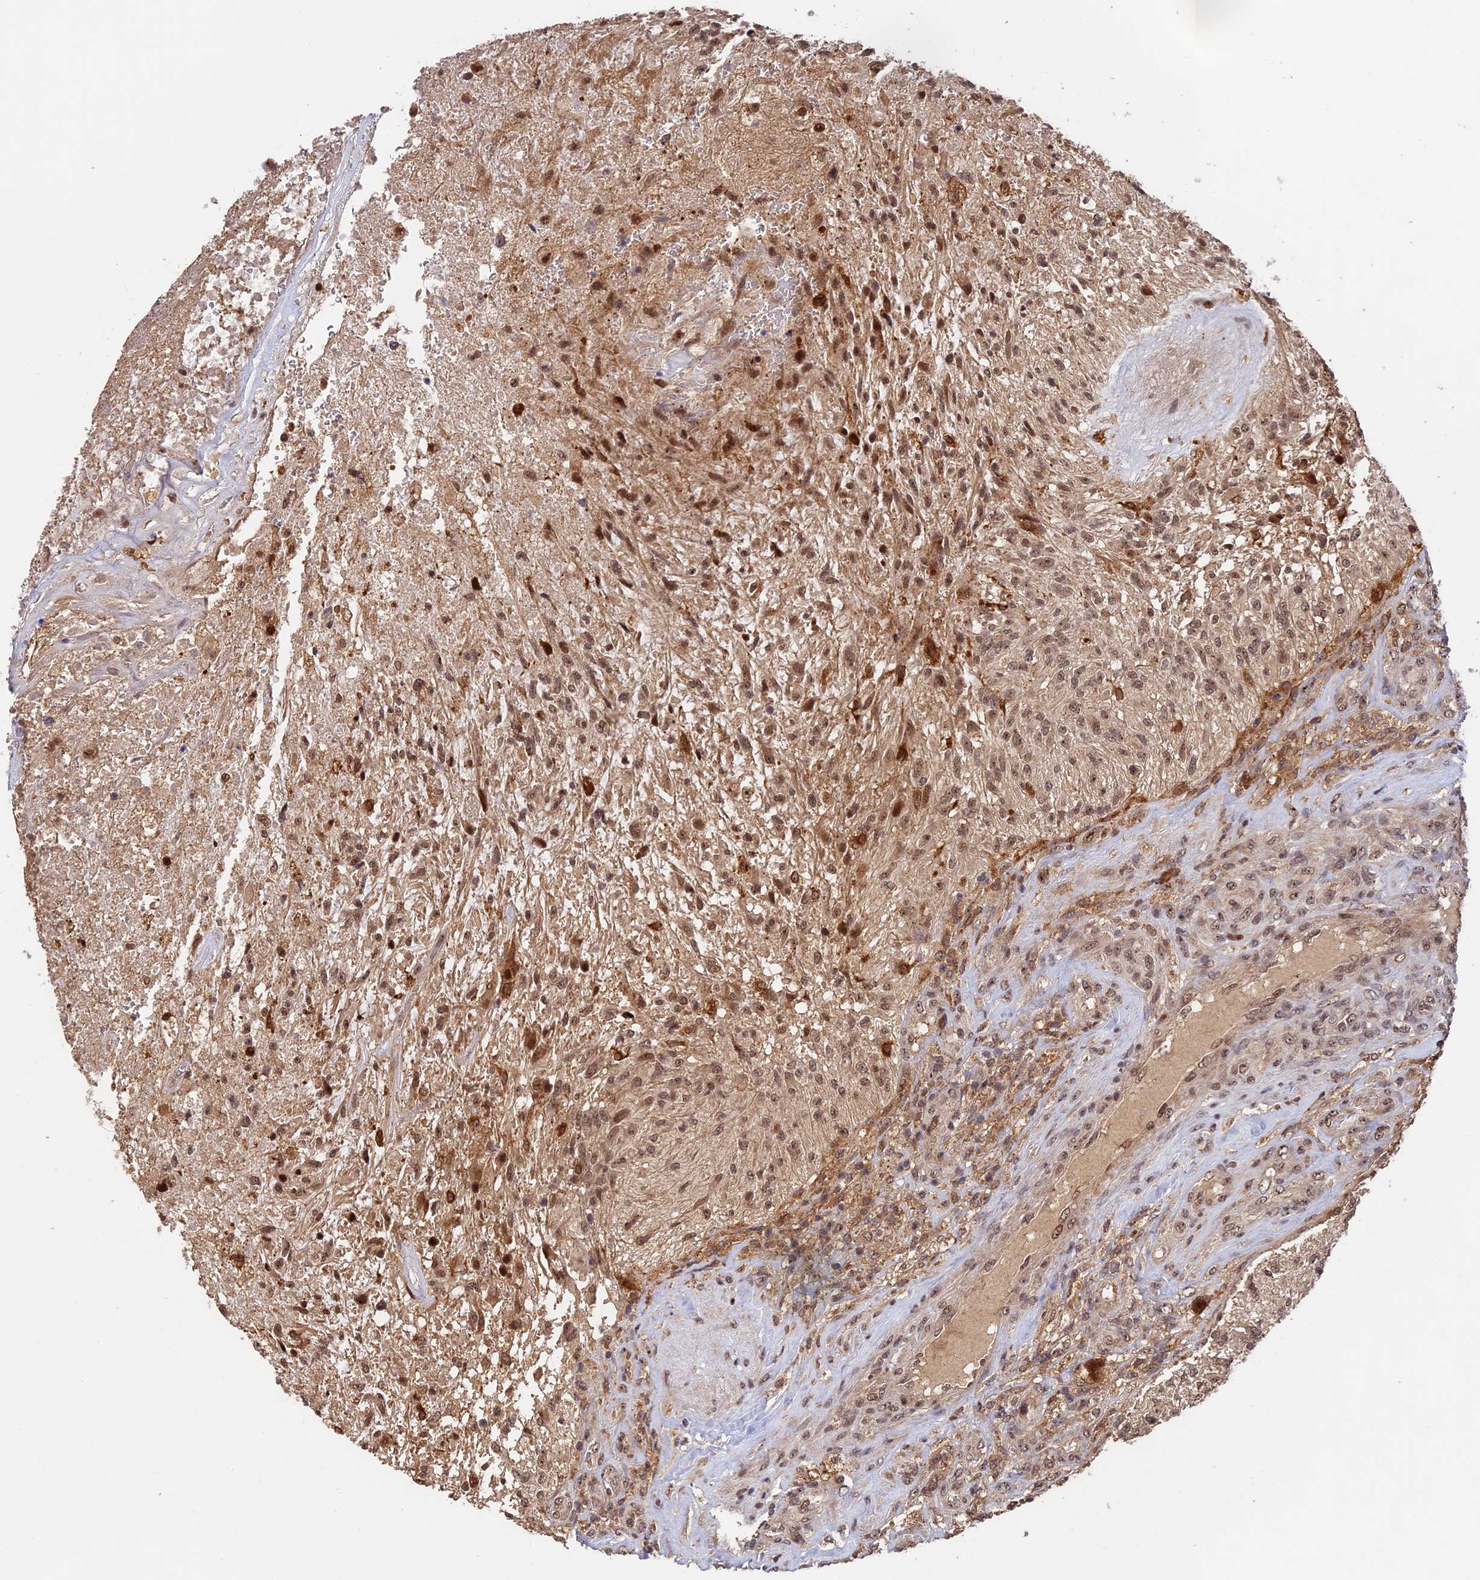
{"staining": {"intensity": "moderate", "quantity": ">75%", "location": "nuclear"}, "tissue": "glioma", "cell_type": "Tumor cells", "image_type": "cancer", "snomed": [{"axis": "morphology", "description": "Glioma, malignant, High grade"}, {"axis": "topography", "description": "Brain"}], "caption": "This photomicrograph displays immunohistochemistry staining of human glioma, with medium moderate nuclear expression in approximately >75% of tumor cells.", "gene": "OSBPL1A", "patient": {"sex": "male", "age": 56}}